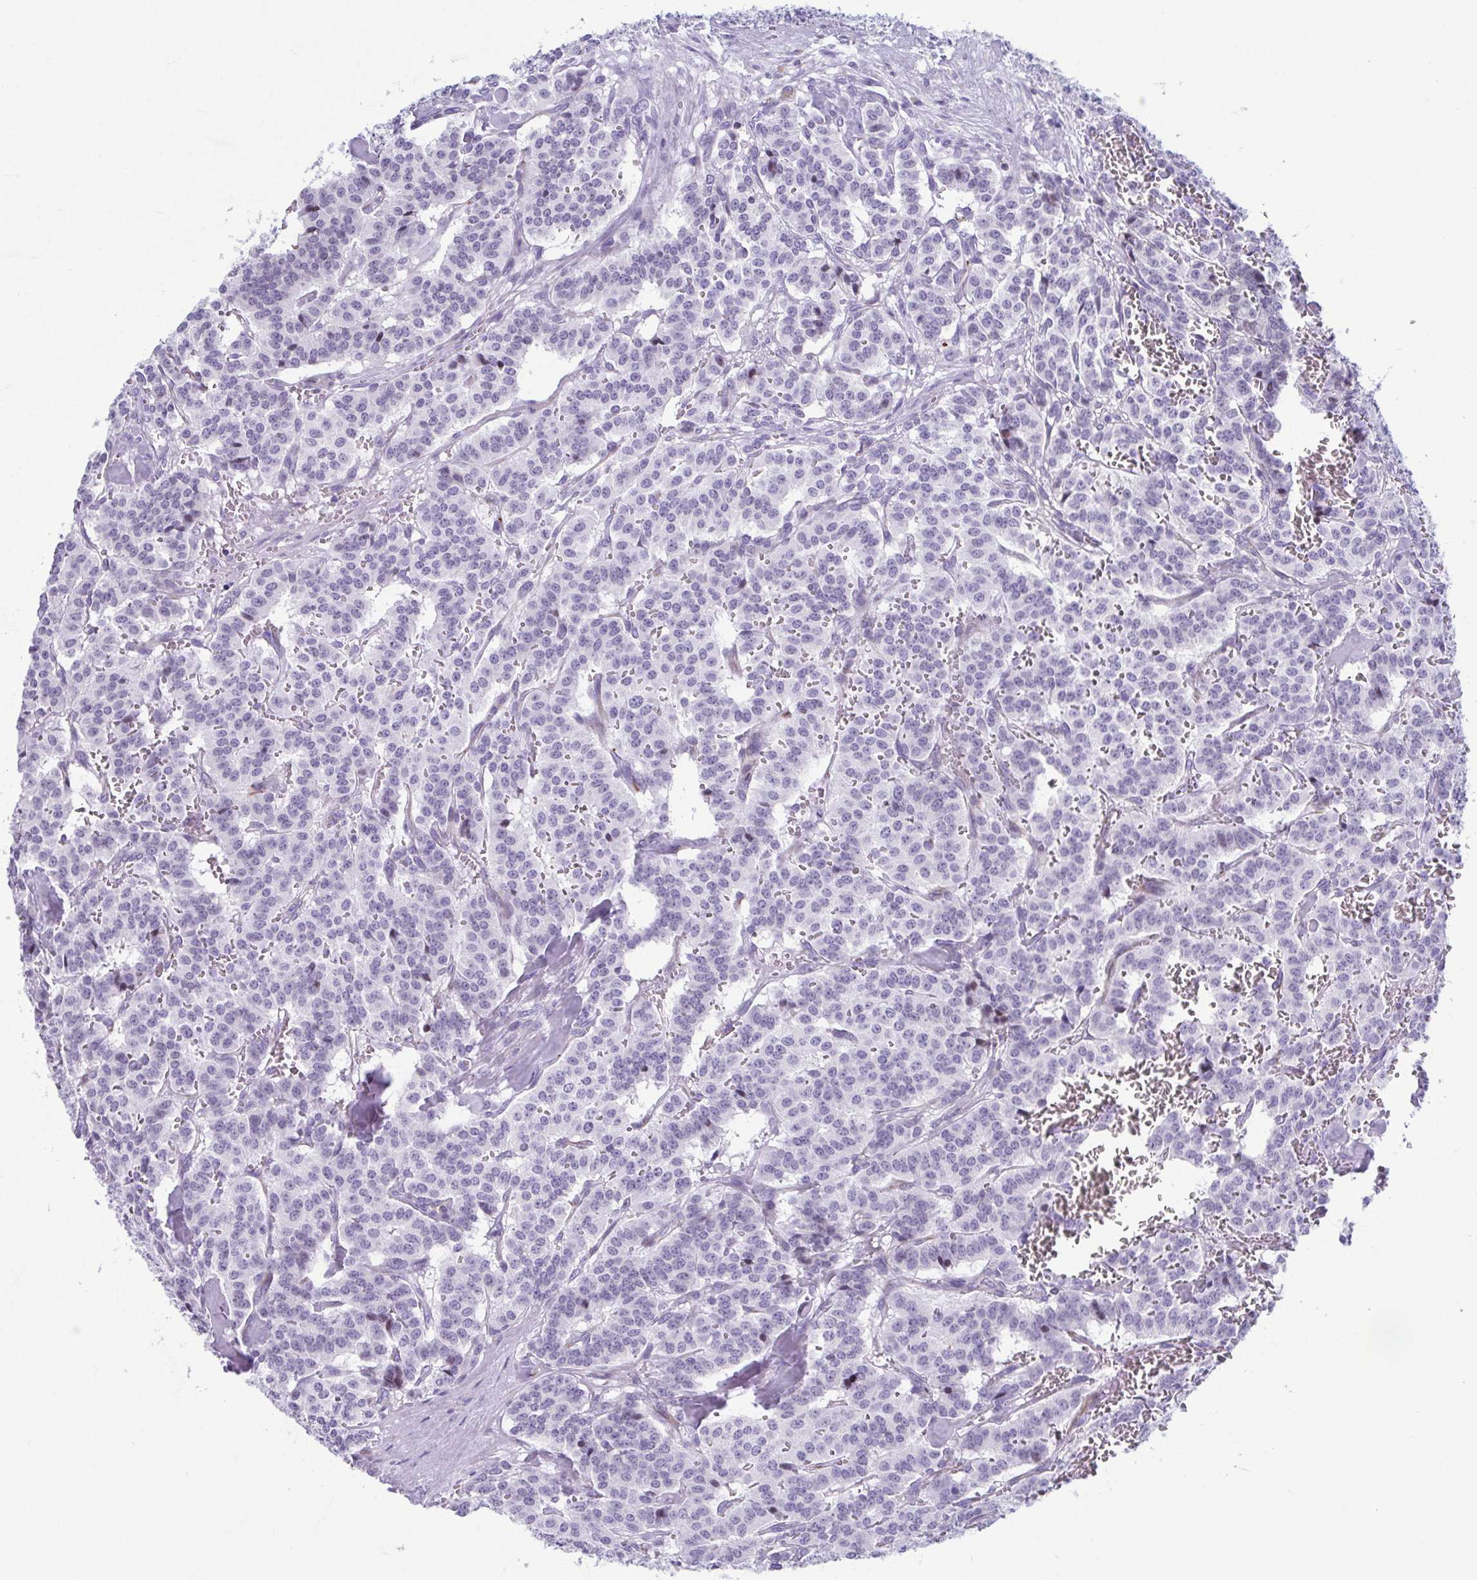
{"staining": {"intensity": "negative", "quantity": "none", "location": "none"}, "tissue": "carcinoid", "cell_type": "Tumor cells", "image_type": "cancer", "snomed": [{"axis": "morphology", "description": "Normal tissue, NOS"}, {"axis": "morphology", "description": "Carcinoid, malignant, NOS"}, {"axis": "topography", "description": "Lung"}], "caption": "A micrograph of human carcinoid is negative for staining in tumor cells.", "gene": "TCEAL3", "patient": {"sex": "female", "age": 46}}